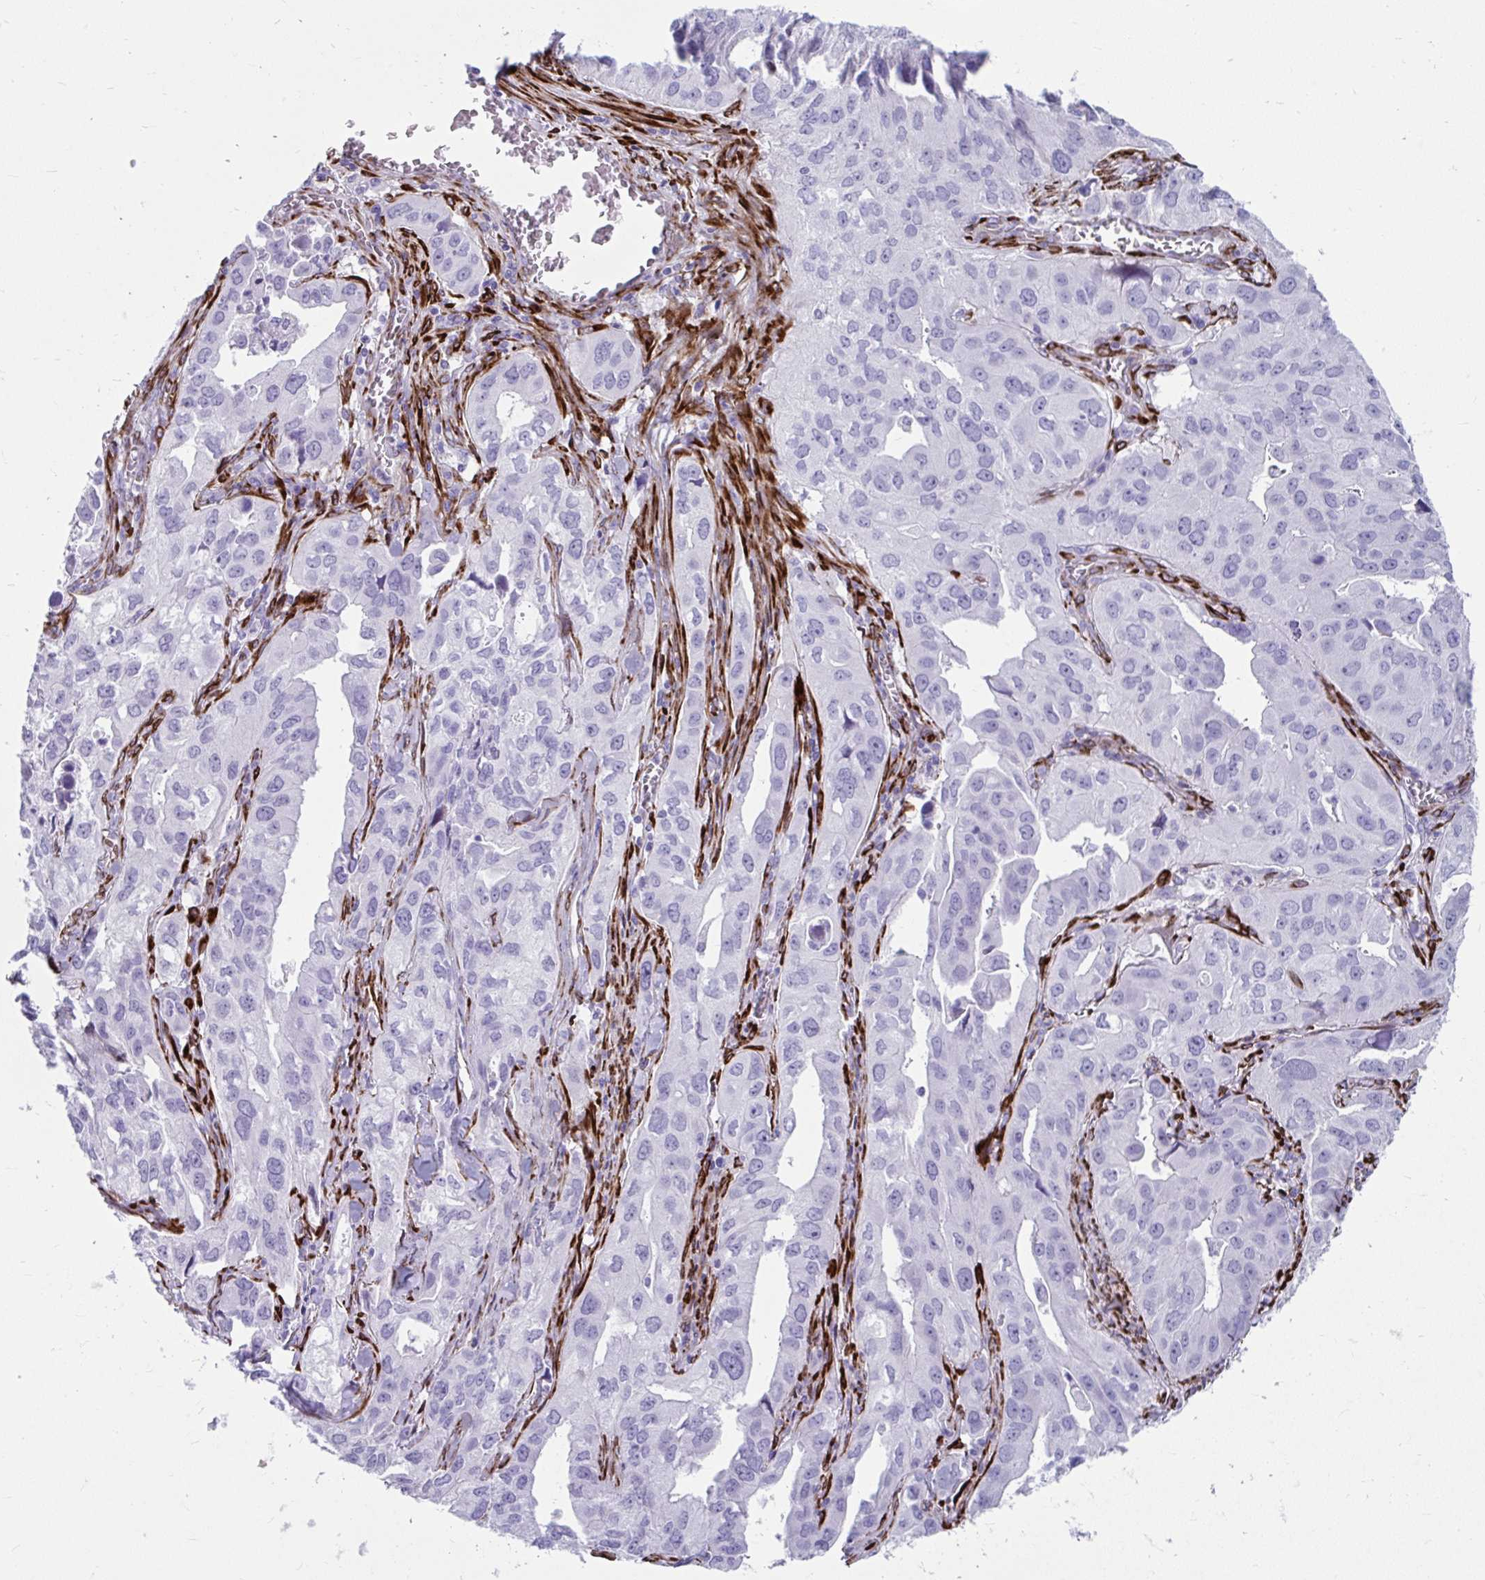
{"staining": {"intensity": "negative", "quantity": "none", "location": "none"}, "tissue": "lung cancer", "cell_type": "Tumor cells", "image_type": "cancer", "snomed": [{"axis": "morphology", "description": "Adenocarcinoma, NOS"}, {"axis": "topography", "description": "Lung"}], "caption": "Immunohistochemistry histopathology image of human lung adenocarcinoma stained for a protein (brown), which shows no staining in tumor cells.", "gene": "GRXCR2", "patient": {"sex": "male", "age": 48}}